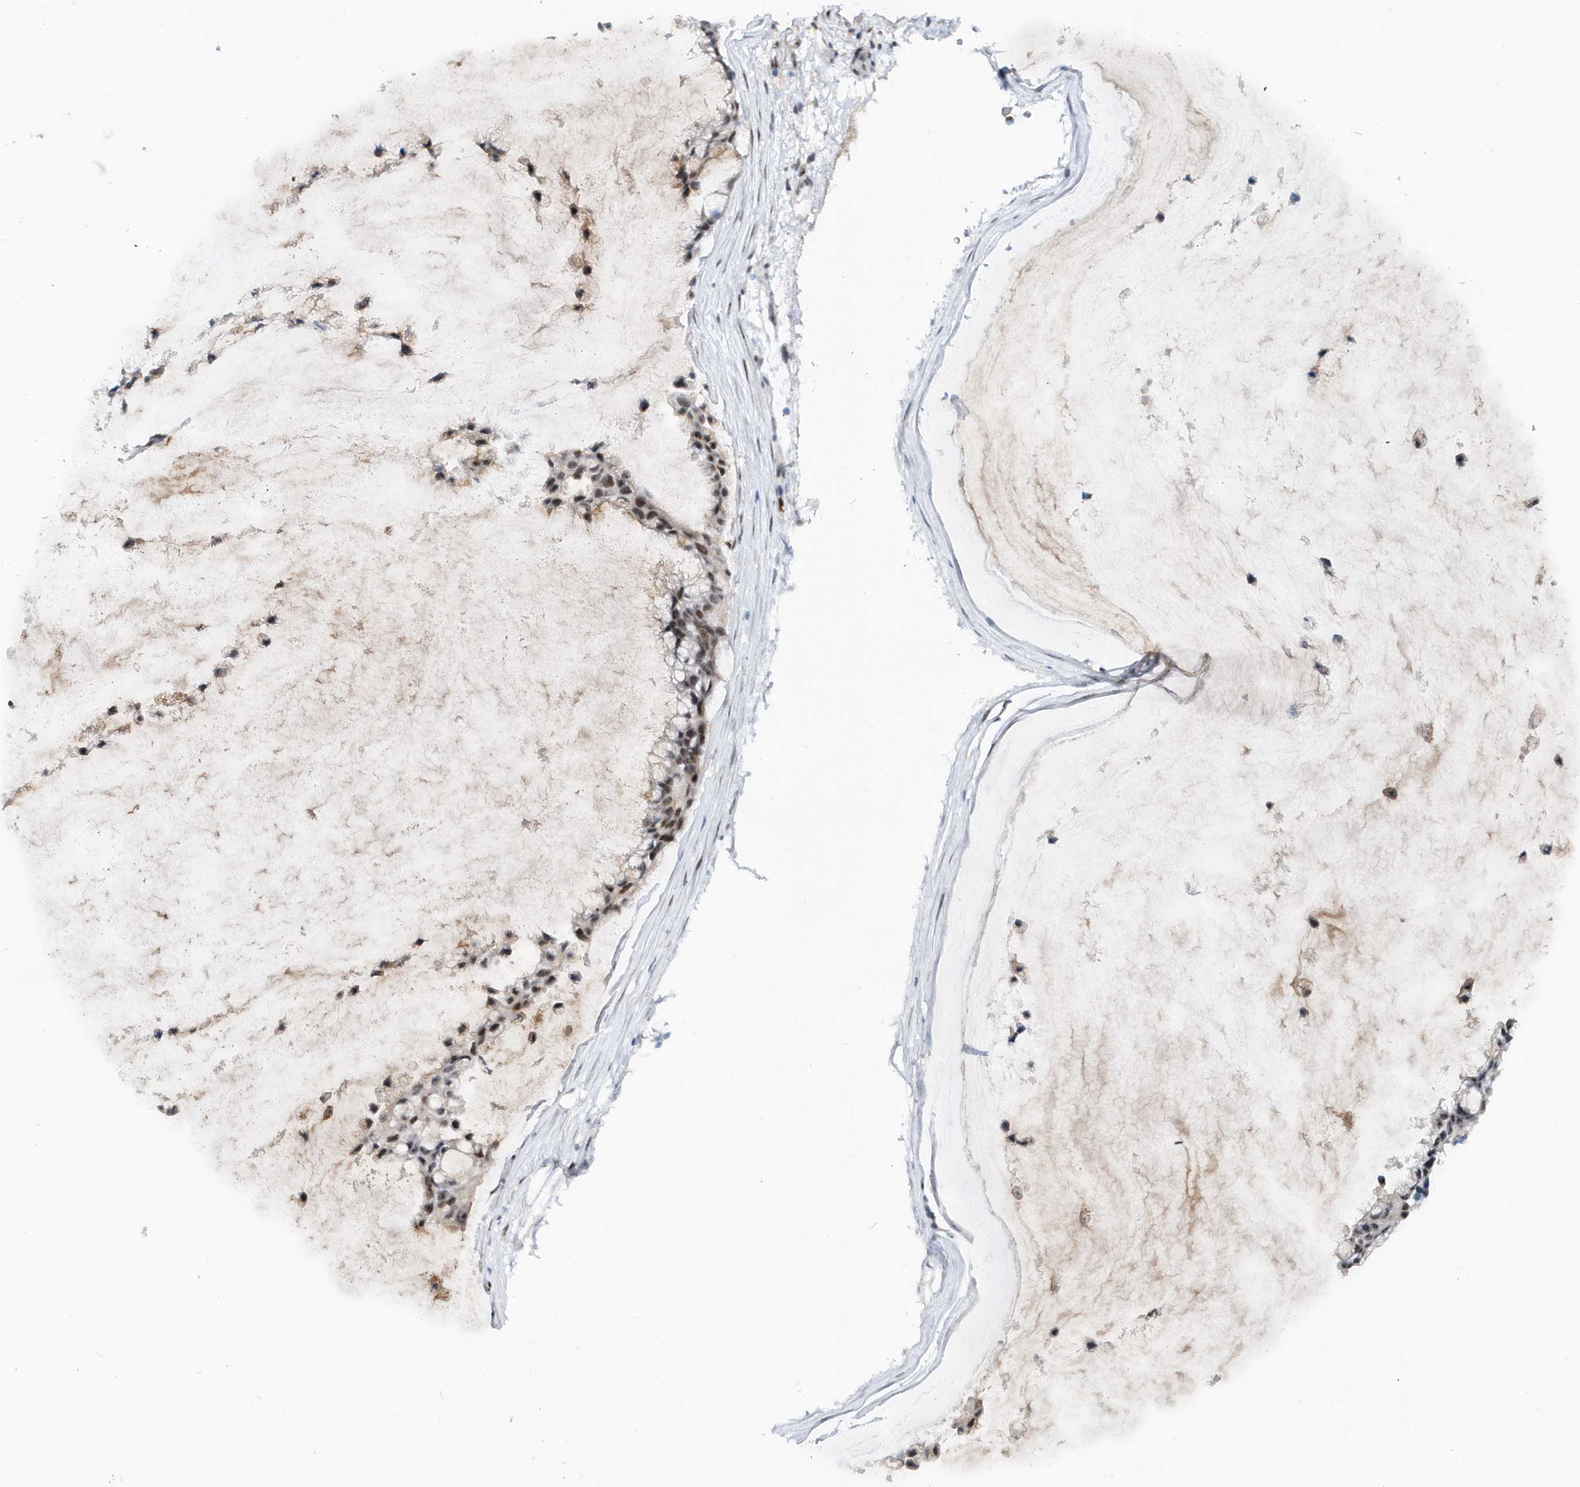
{"staining": {"intensity": "moderate", "quantity": "25%-75%", "location": "nuclear"}, "tissue": "ovarian cancer", "cell_type": "Tumor cells", "image_type": "cancer", "snomed": [{"axis": "morphology", "description": "Cystadenocarcinoma, mucinous, NOS"}, {"axis": "topography", "description": "Ovary"}], "caption": "Immunohistochemical staining of human ovarian mucinous cystadenocarcinoma exhibits moderate nuclear protein expression in about 25%-75% of tumor cells.", "gene": "ASCL4", "patient": {"sex": "female", "age": 39}}